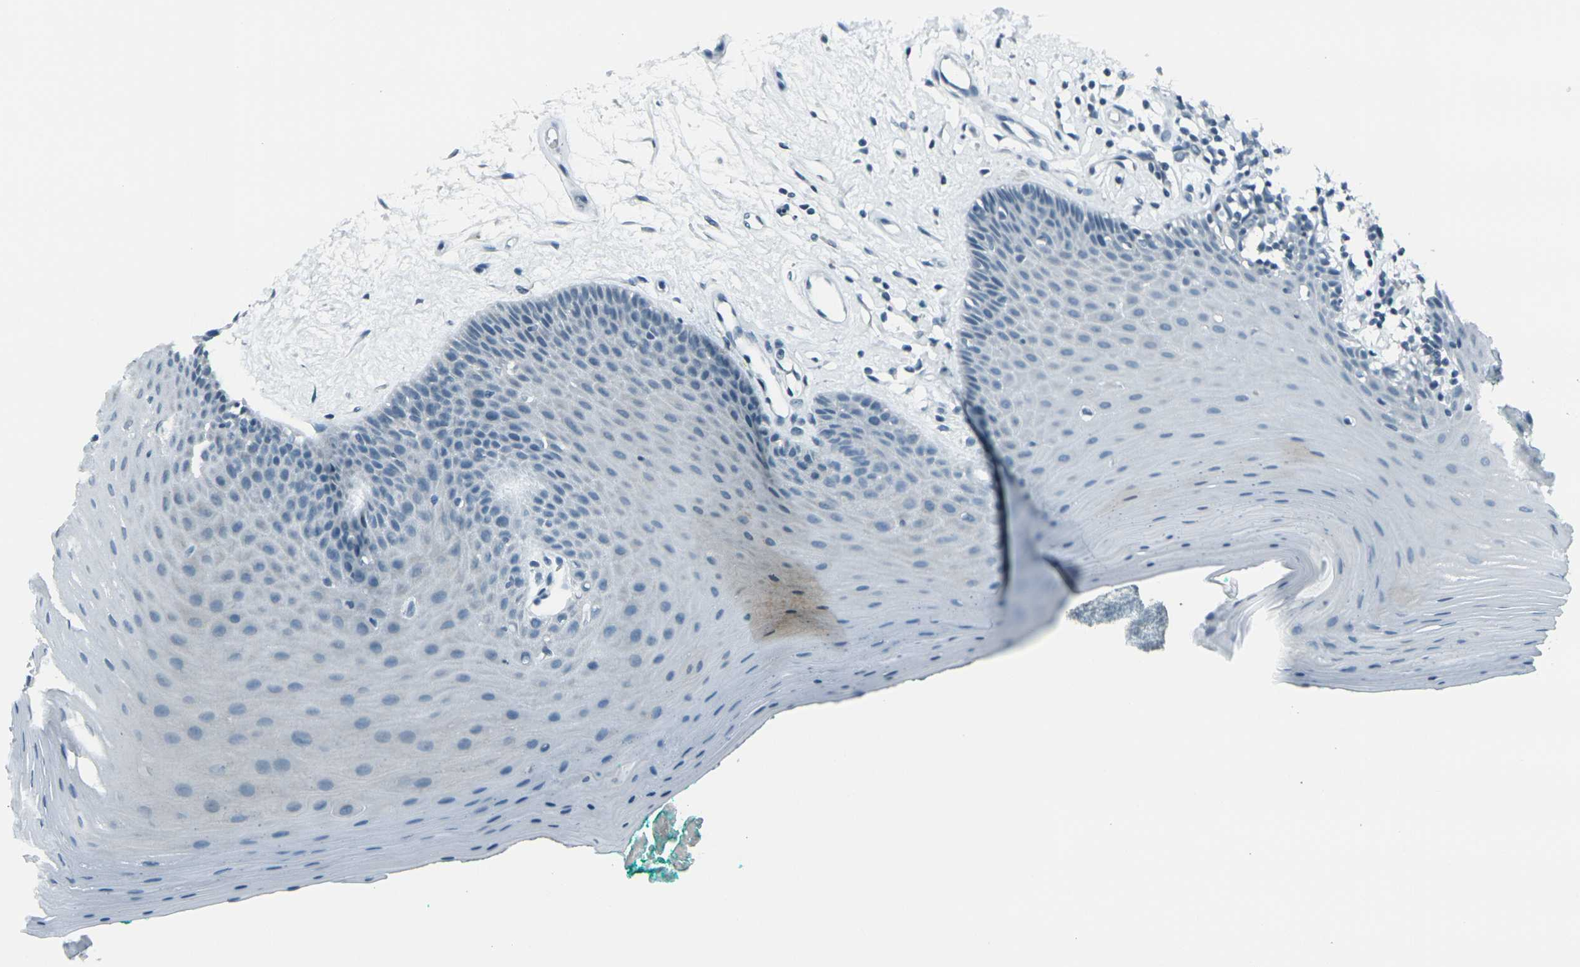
{"staining": {"intensity": "negative", "quantity": "none", "location": "none"}, "tissue": "oral mucosa", "cell_type": "Squamous epithelial cells", "image_type": "normal", "snomed": [{"axis": "morphology", "description": "Normal tissue, NOS"}, {"axis": "topography", "description": "Skeletal muscle"}, {"axis": "topography", "description": "Oral tissue"}], "caption": "Immunohistochemistry image of benign oral mucosa: human oral mucosa stained with DAB reveals no significant protein expression in squamous epithelial cells.", "gene": "H2BC1", "patient": {"sex": "male", "age": 58}}